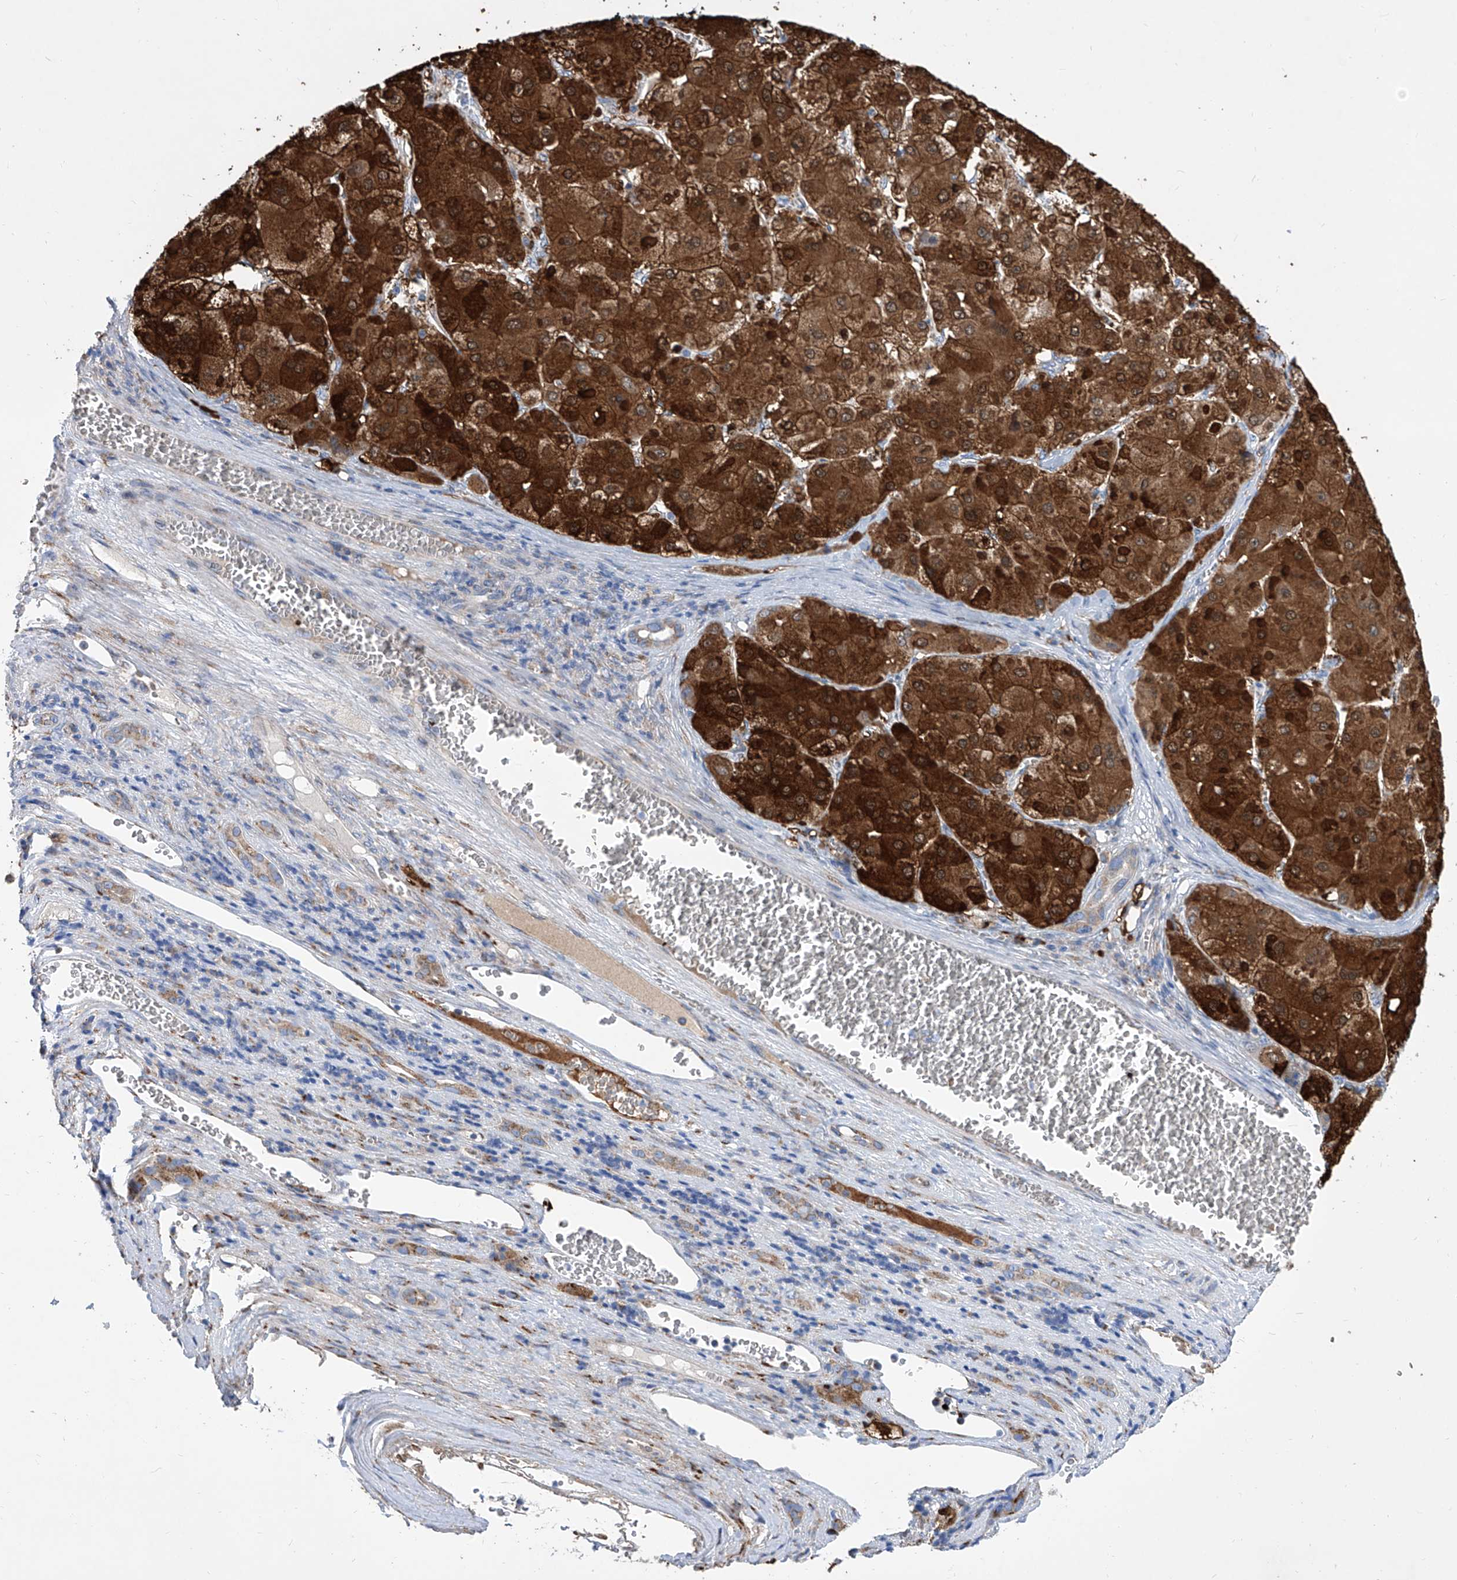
{"staining": {"intensity": "strong", "quantity": ">75%", "location": "cytoplasmic/membranous"}, "tissue": "liver cancer", "cell_type": "Tumor cells", "image_type": "cancer", "snomed": [{"axis": "morphology", "description": "Carcinoma, Hepatocellular, NOS"}, {"axis": "topography", "description": "Liver"}], "caption": "Immunohistochemical staining of hepatocellular carcinoma (liver) demonstrates strong cytoplasmic/membranous protein positivity in approximately >75% of tumor cells. Nuclei are stained in blue.", "gene": "TJAP1", "patient": {"sex": "female", "age": 73}}